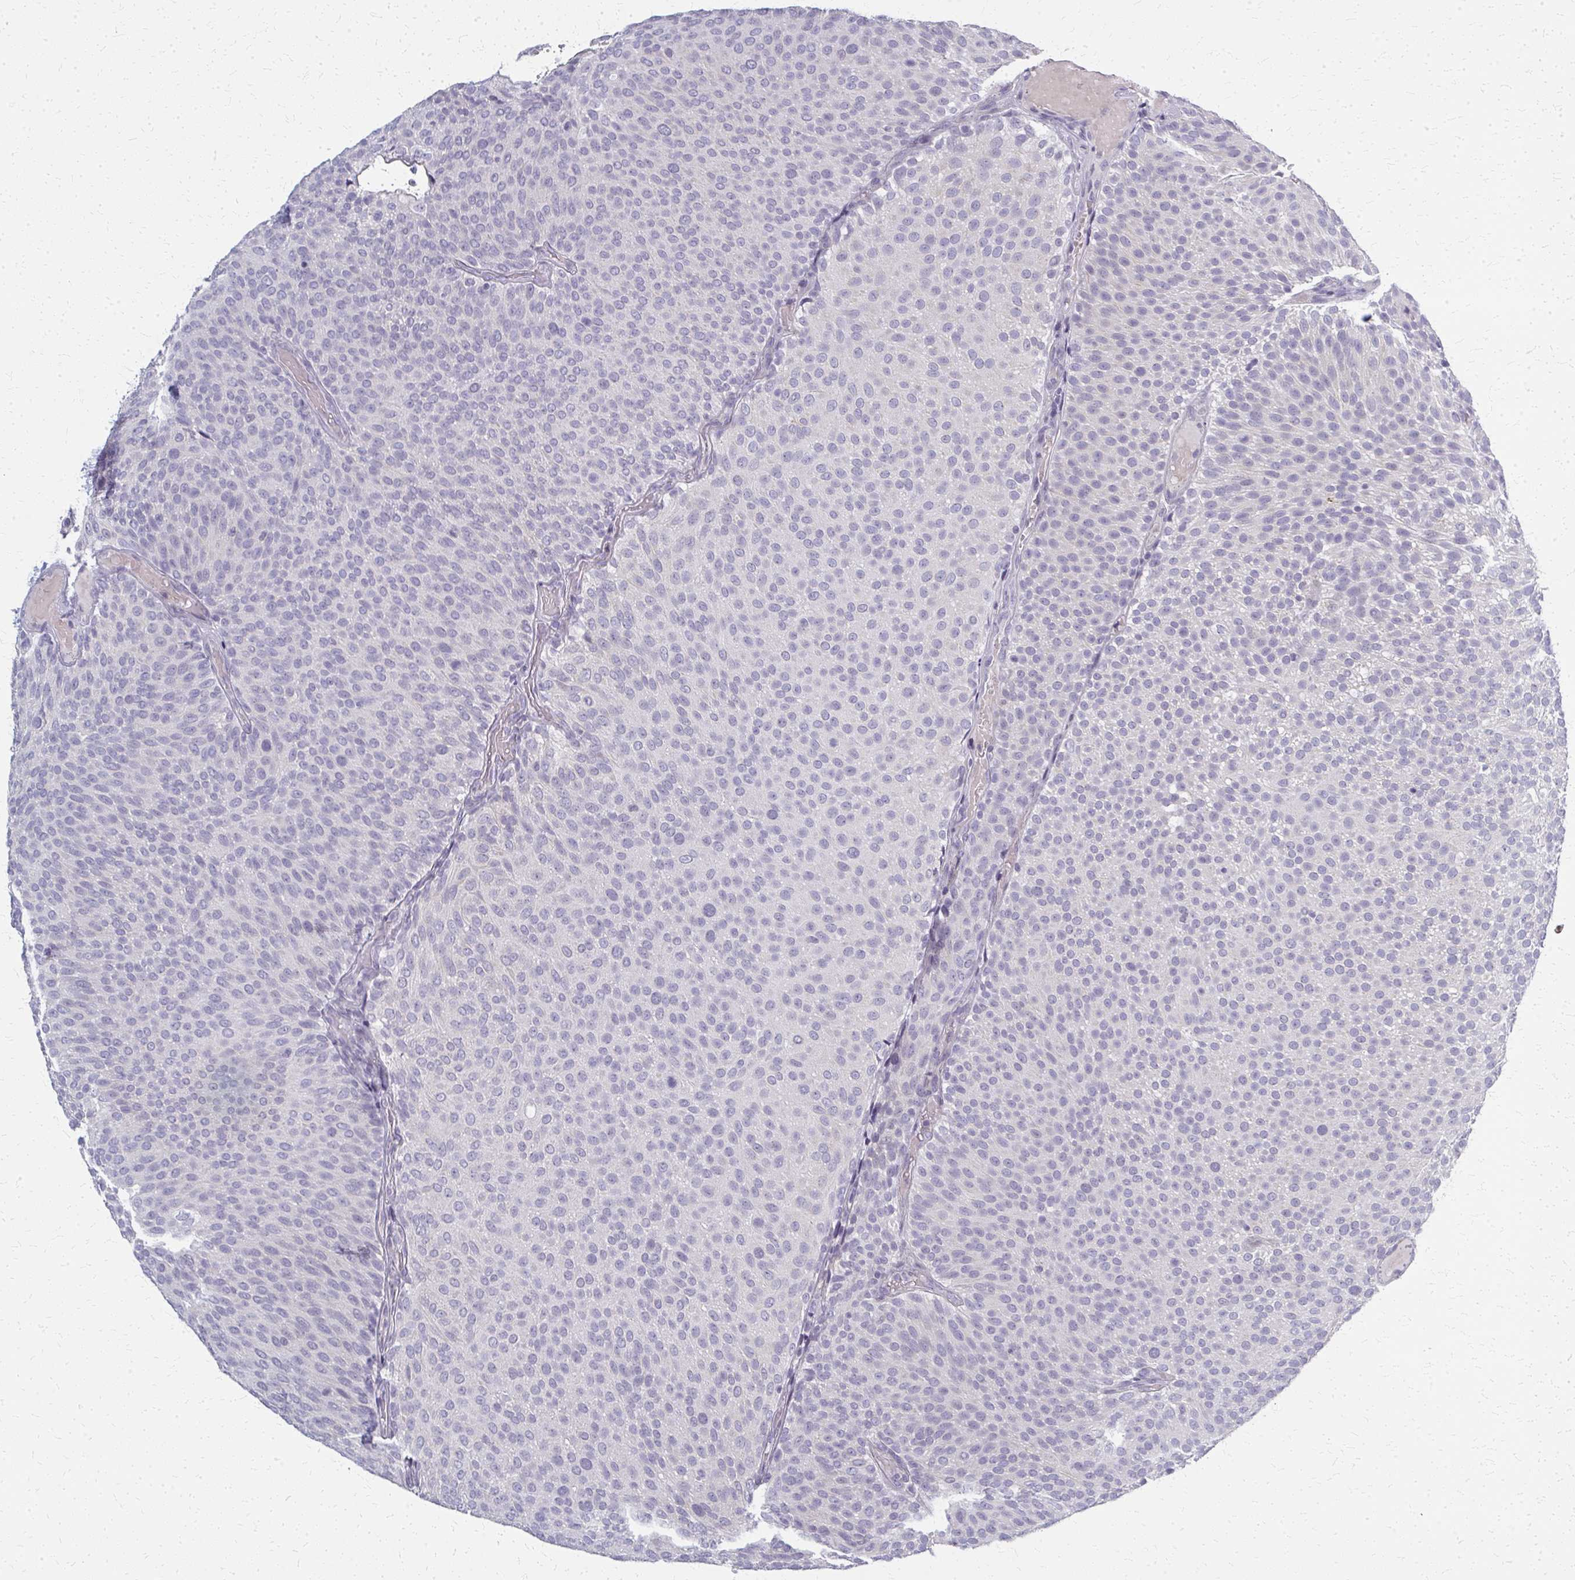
{"staining": {"intensity": "negative", "quantity": "none", "location": "none"}, "tissue": "urothelial cancer", "cell_type": "Tumor cells", "image_type": "cancer", "snomed": [{"axis": "morphology", "description": "Urothelial carcinoma, Low grade"}, {"axis": "topography", "description": "Urinary bladder"}], "caption": "Human urothelial cancer stained for a protein using immunohistochemistry (IHC) reveals no expression in tumor cells.", "gene": "CASQ2", "patient": {"sex": "male", "age": 78}}